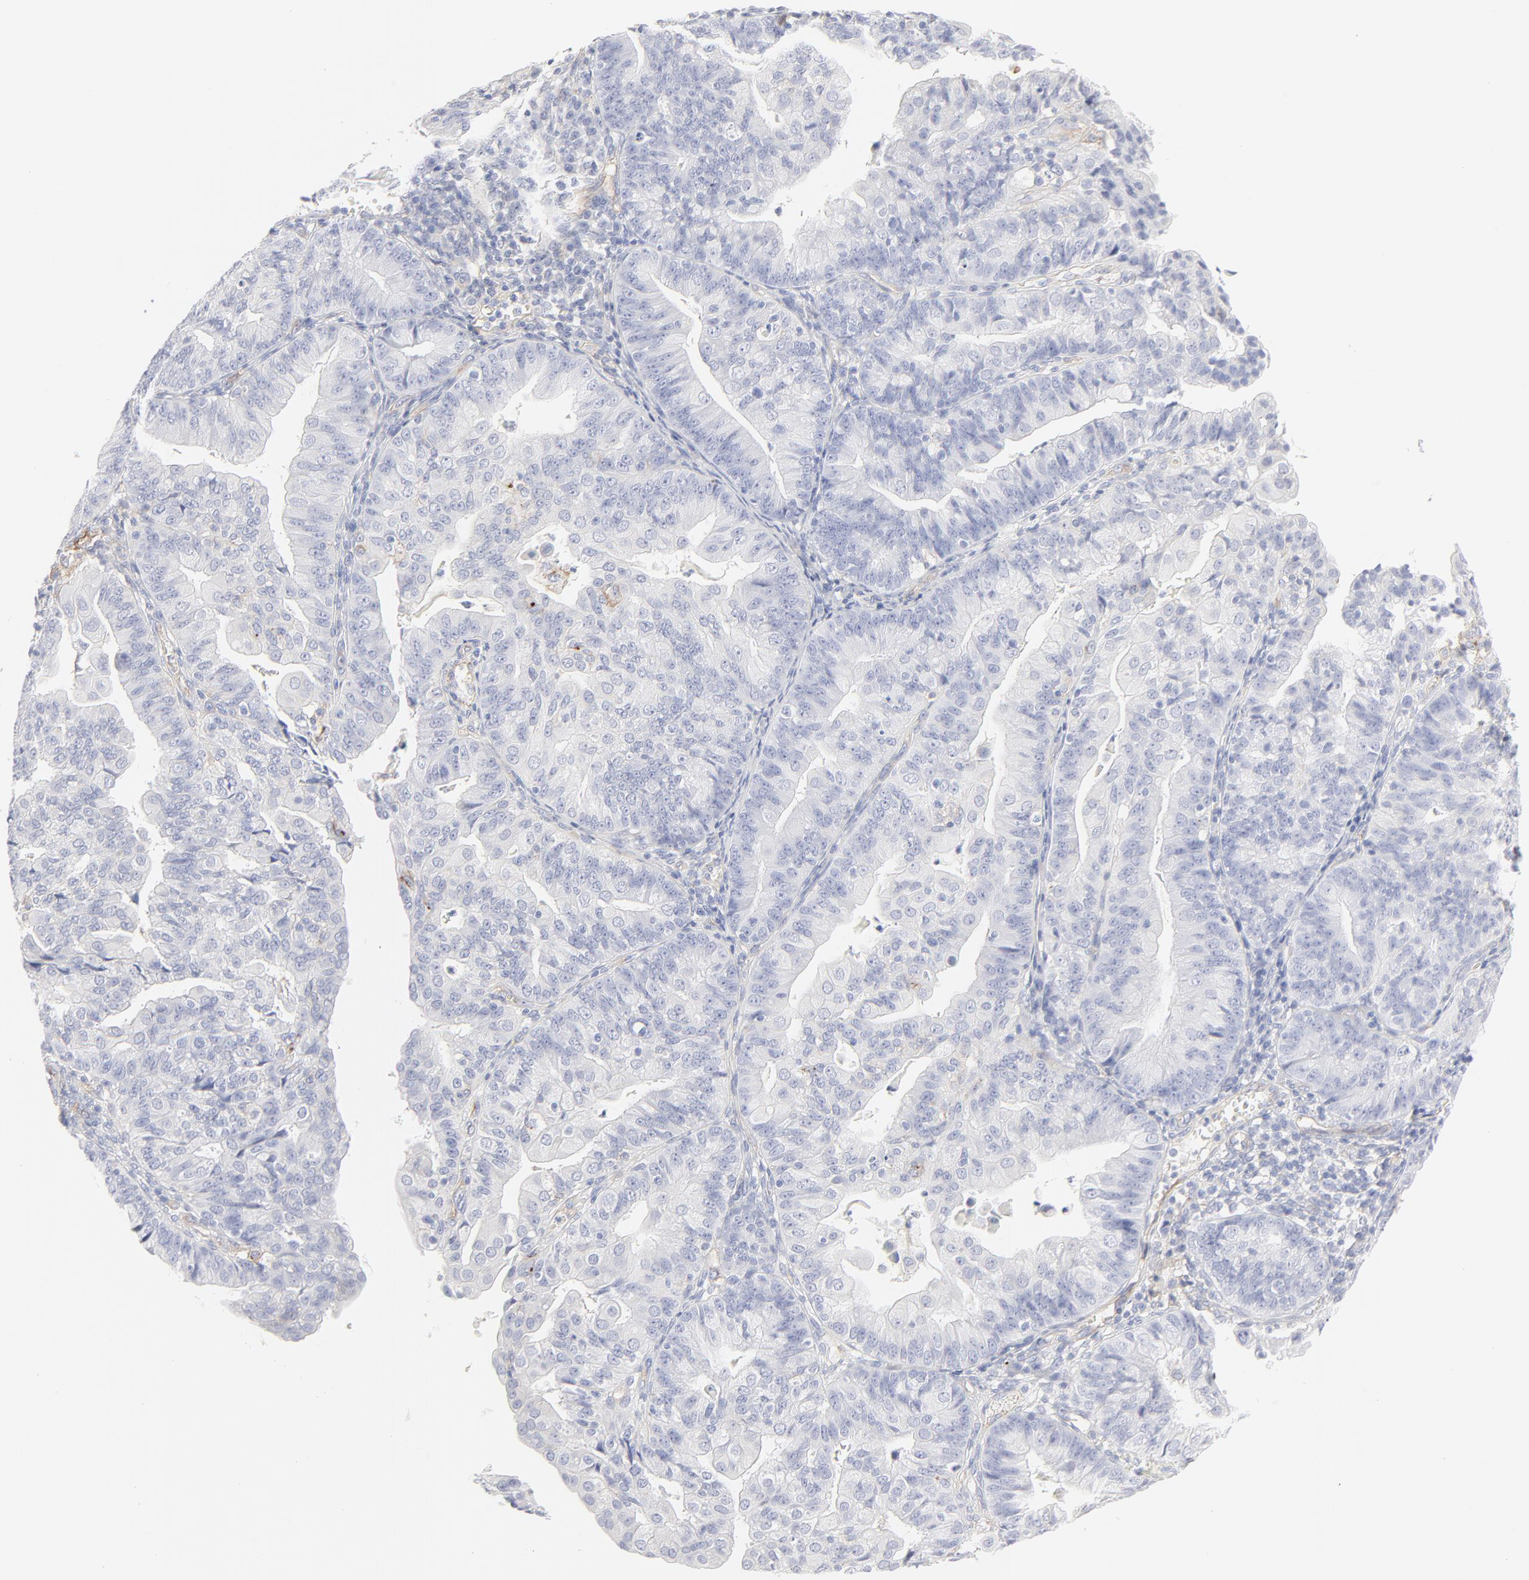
{"staining": {"intensity": "negative", "quantity": "none", "location": "none"}, "tissue": "endometrial cancer", "cell_type": "Tumor cells", "image_type": "cancer", "snomed": [{"axis": "morphology", "description": "Adenocarcinoma, NOS"}, {"axis": "topography", "description": "Endometrium"}], "caption": "Tumor cells show no significant protein positivity in adenocarcinoma (endometrial).", "gene": "ITGA5", "patient": {"sex": "female", "age": 56}}